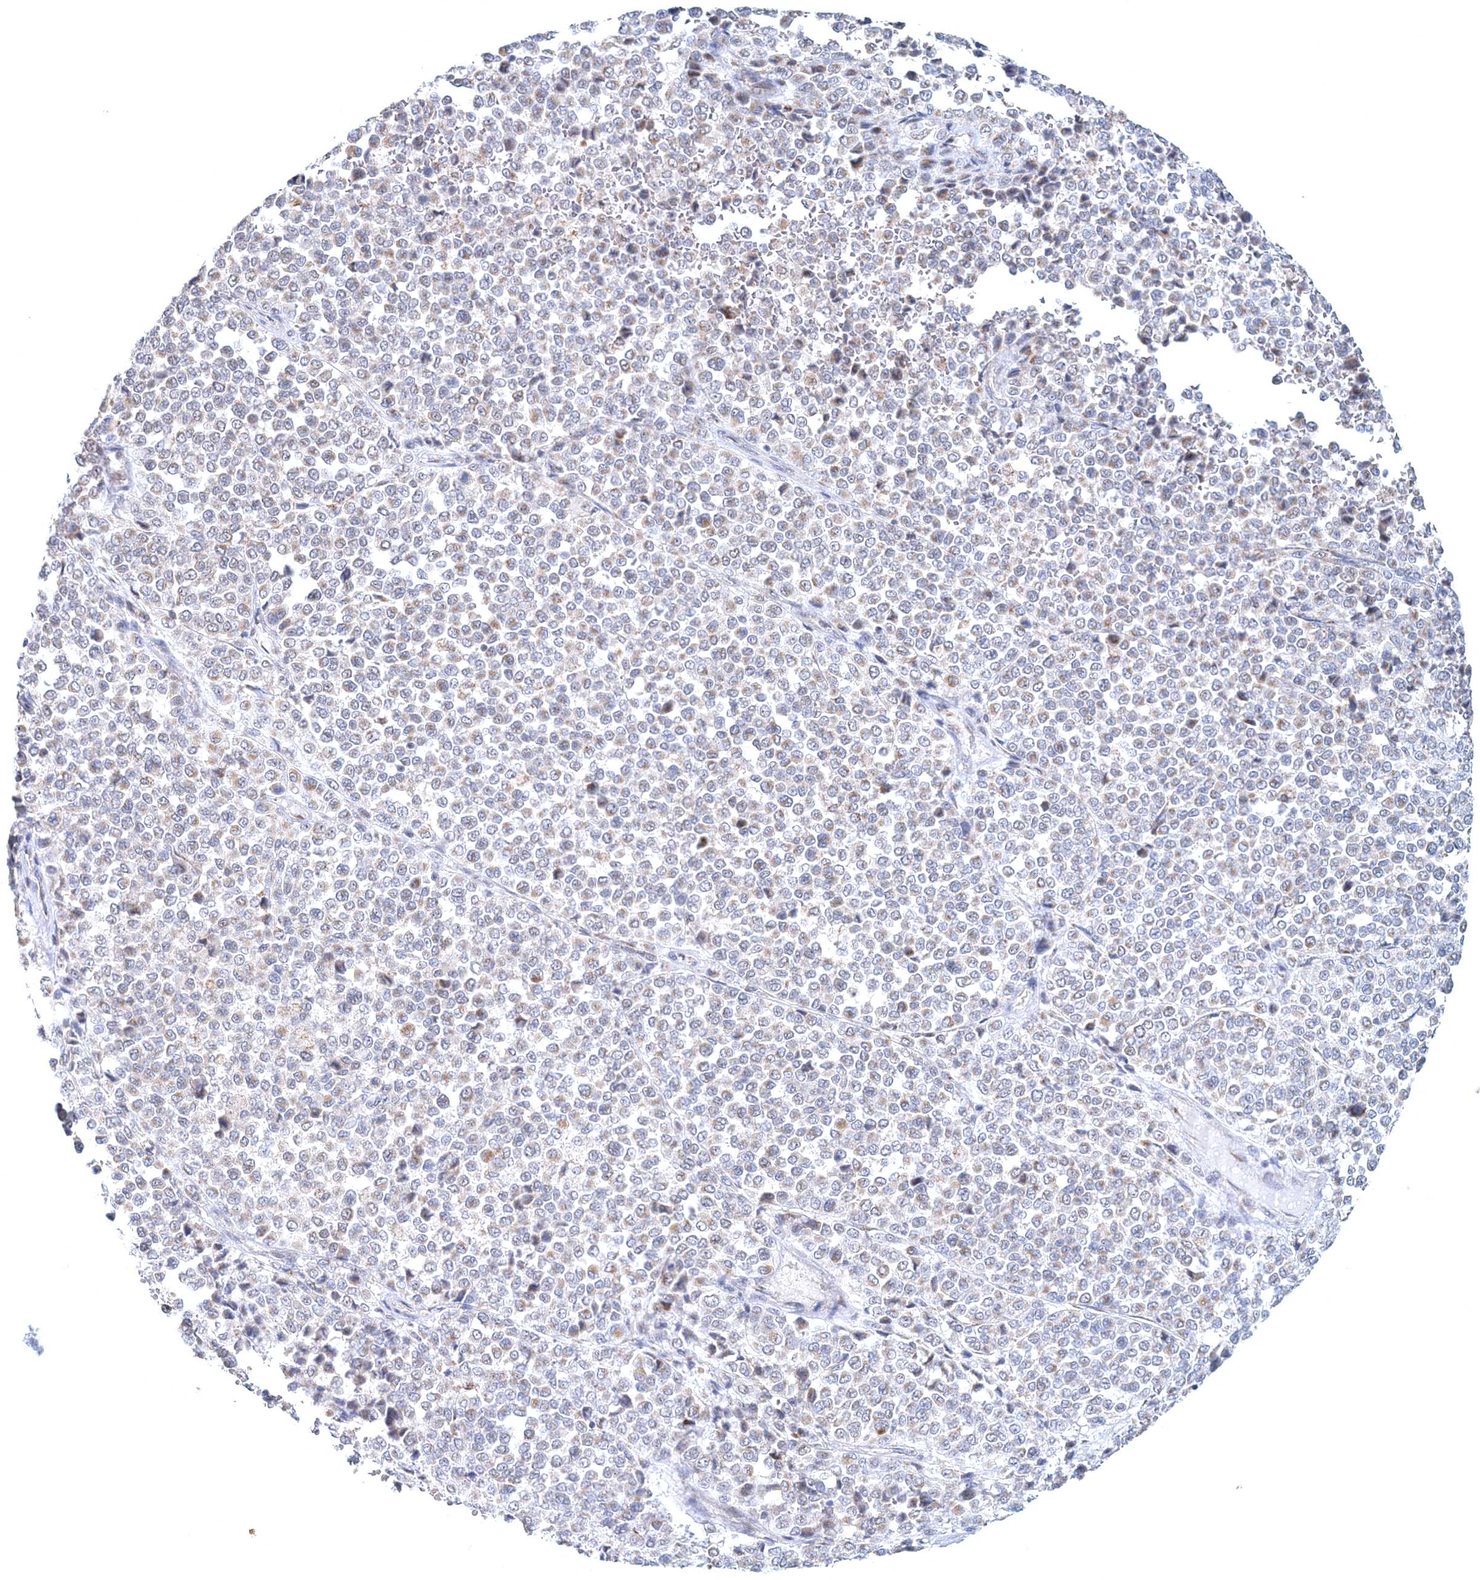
{"staining": {"intensity": "negative", "quantity": "none", "location": "none"}, "tissue": "melanoma", "cell_type": "Tumor cells", "image_type": "cancer", "snomed": [{"axis": "morphology", "description": "Malignant melanoma, Metastatic site"}, {"axis": "topography", "description": "Pancreas"}], "caption": "IHC of human malignant melanoma (metastatic site) reveals no positivity in tumor cells. Nuclei are stained in blue.", "gene": "RNF150", "patient": {"sex": "female", "age": 30}}